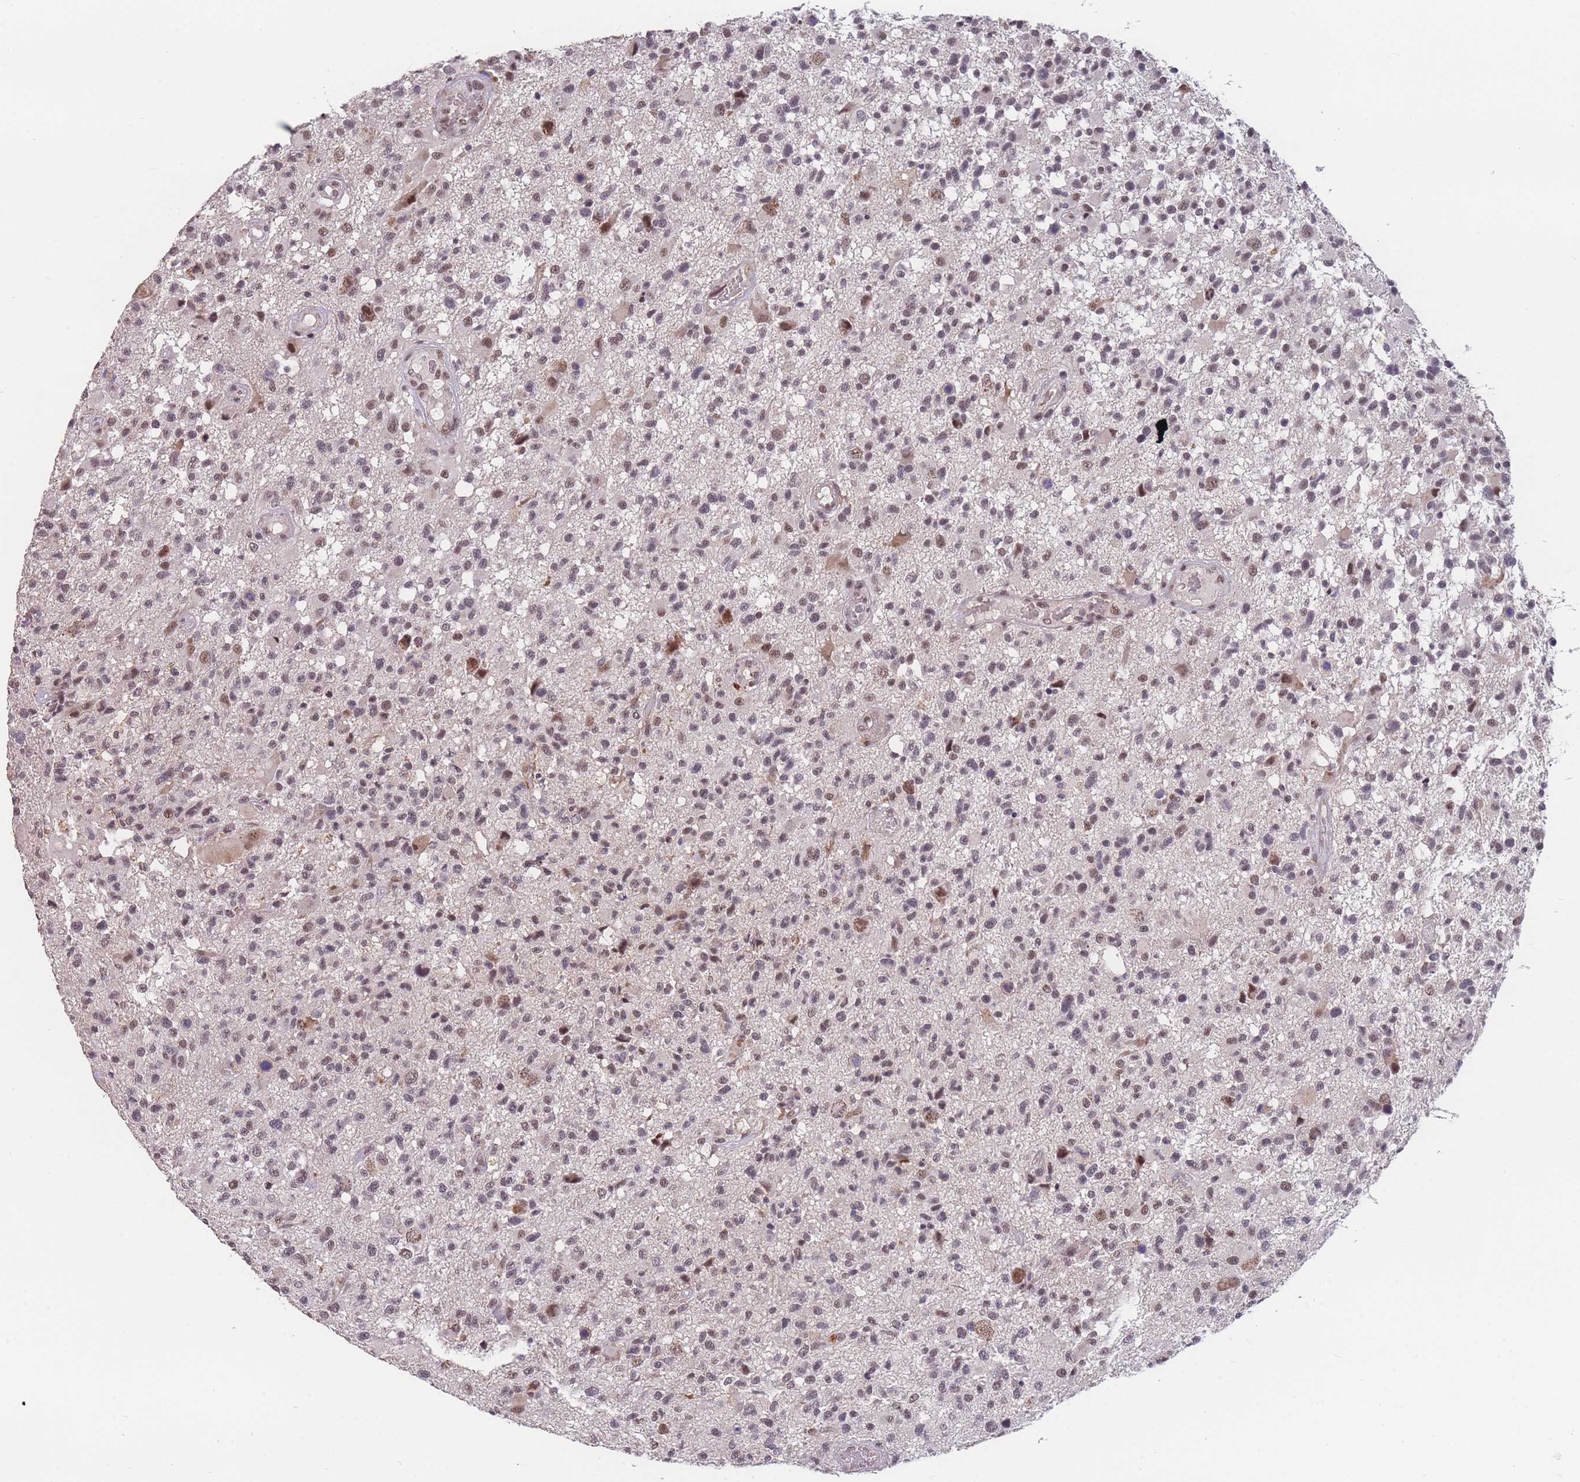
{"staining": {"intensity": "moderate", "quantity": "25%-75%", "location": "nuclear"}, "tissue": "glioma", "cell_type": "Tumor cells", "image_type": "cancer", "snomed": [{"axis": "morphology", "description": "Glioma, malignant, High grade"}, {"axis": "morphology", "description": "Glioblastoma, NOS"}, {"axis": "topography", "description": "Brain"}], "caption": "Glioma stained with a brown dye exhibits moderate nuclear positive positivity in approximately 25%-75% of tumor cells.", "gene": "SNRPA1", "patient": {"sex": "male", "age": 60}}